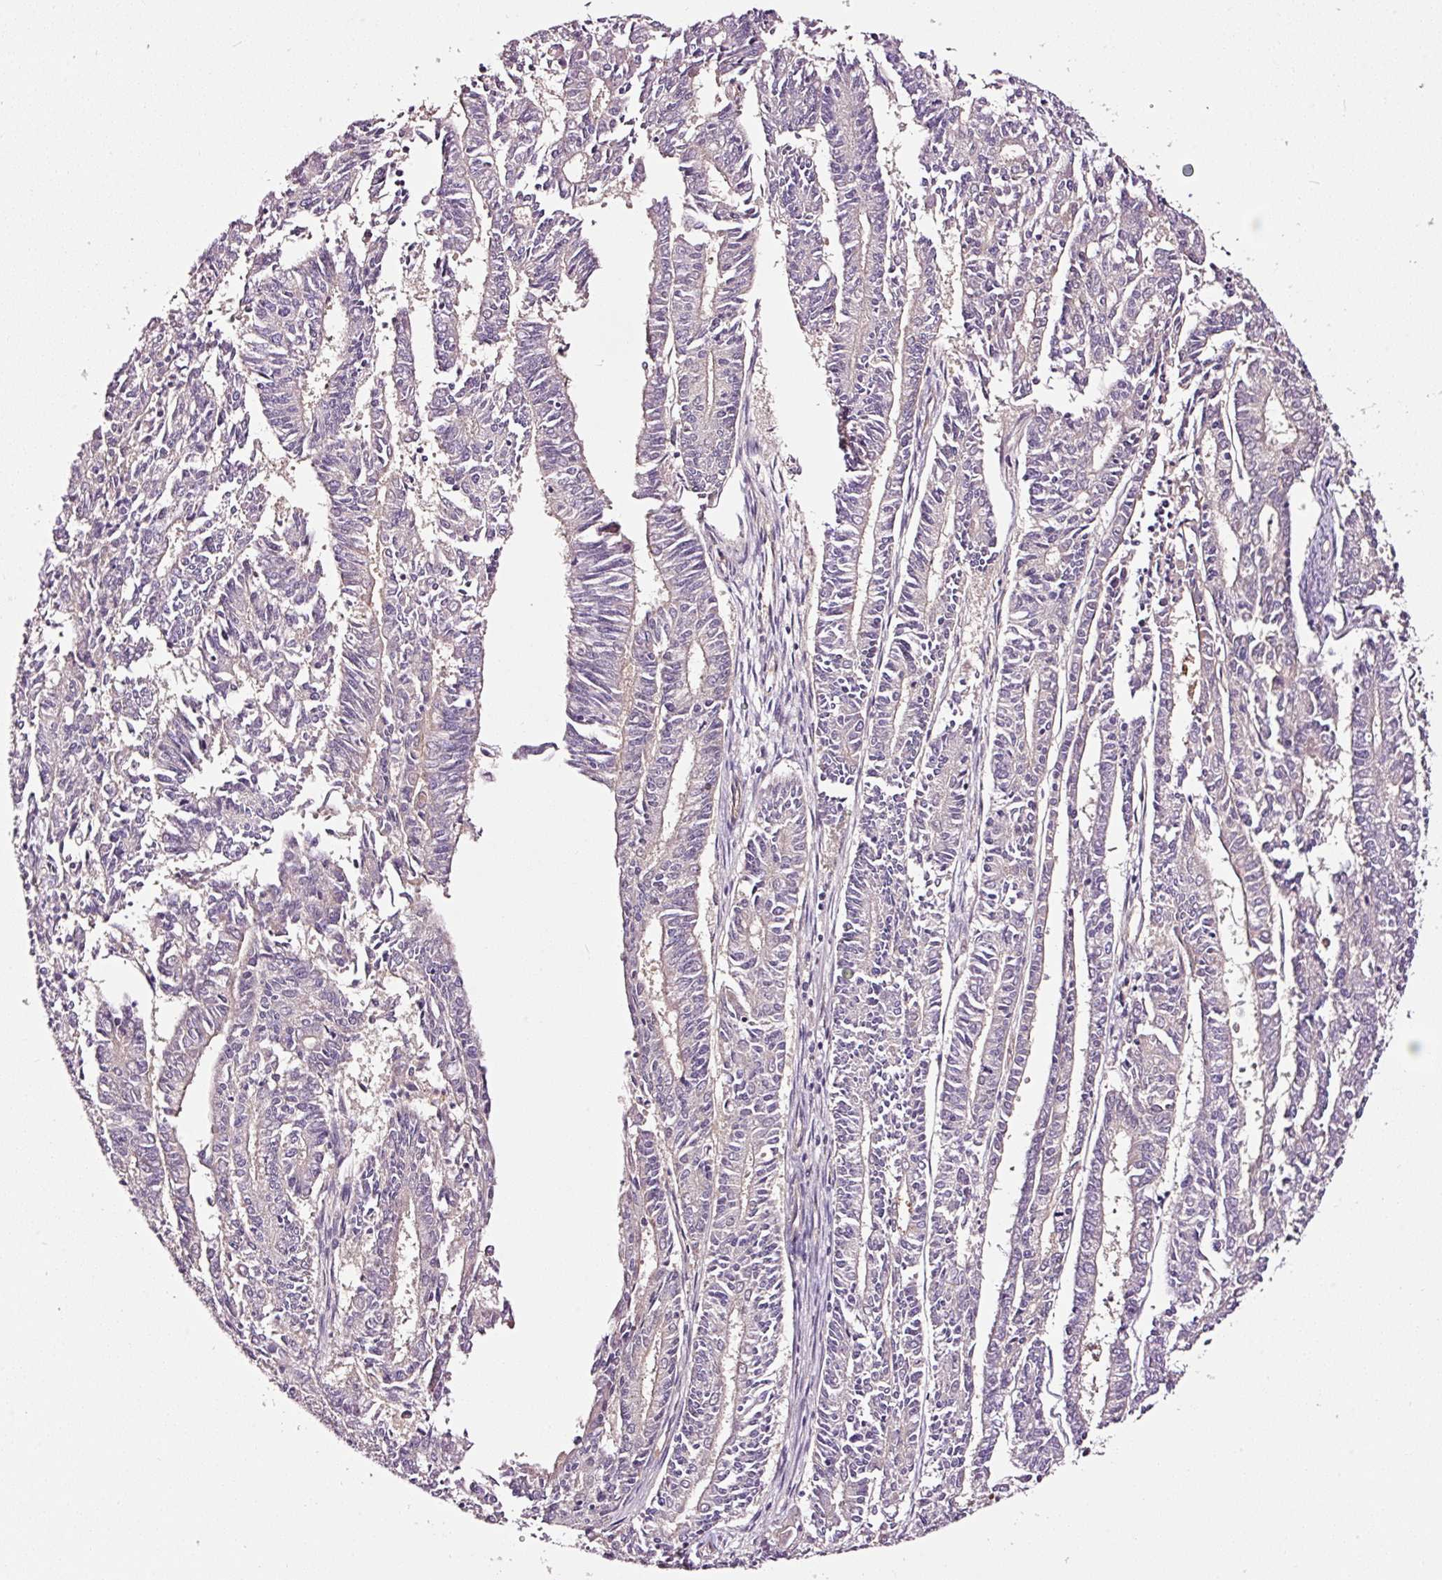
{"staining": {"intensity": "negative", "quantity": "none", "location": "none"}, "tissue": "endometrial cancer", "cell_type": "Tumor cells", "image_type": "cancer", "snomed": [{"axis": "morphology", "description": "Adenocarcinoma, NOS"}, {"axis": "topography", "description": "Endometrium"}], "caption": "An IHC micrograph of endometrial adenocarcinoma is shown. There is no staining in tumor cells of endometrial adenocarcinoma. (DAB immunohistochemistry (IHC) visualized using brightfield microscopy, high magnification).", "gene": "ABCB4", "patient": {"sex": "female", "age": 59}}